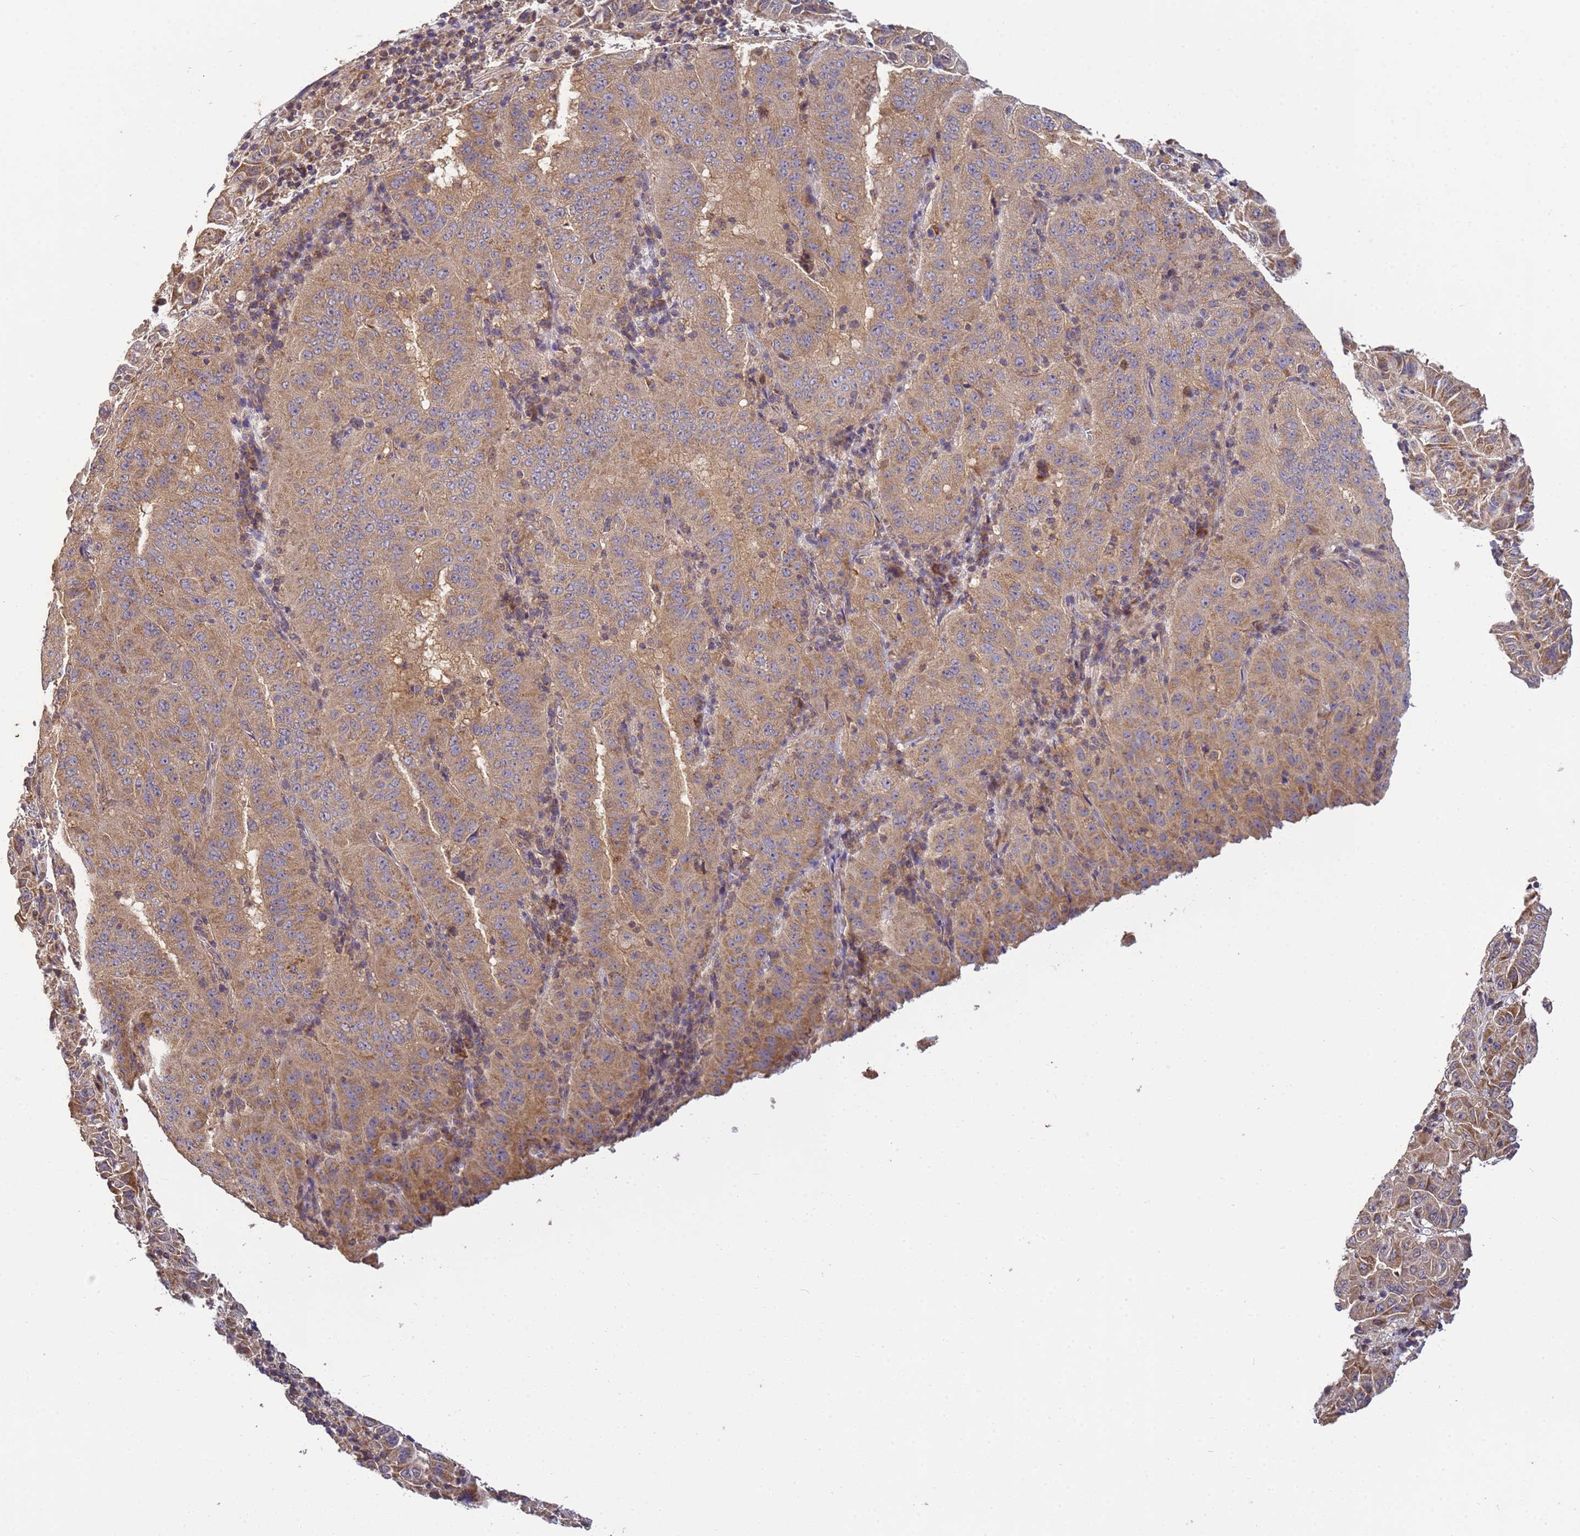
{"staining": {"intensity": "moderate", "quantity": ">75%", "location": "cytoplasmic/membranous"}, "tissue": "pancreatic cancer", "cell_type": "Tumor cells", "image_type": "cancer", "snomed": [{"axis": "morphology", "description": "Adenocarcinoma, NOS"}, {"axis": "topography", "description": "Pancreas"}], "caption": "Moderate cytoplasmic/membranous expression for a protein is present in about >75% of tumor cells of pancreatic cancer using immunohistochemistry.", "gene": "P2RX7", "patient": {"sex": "male", "age": 63}}